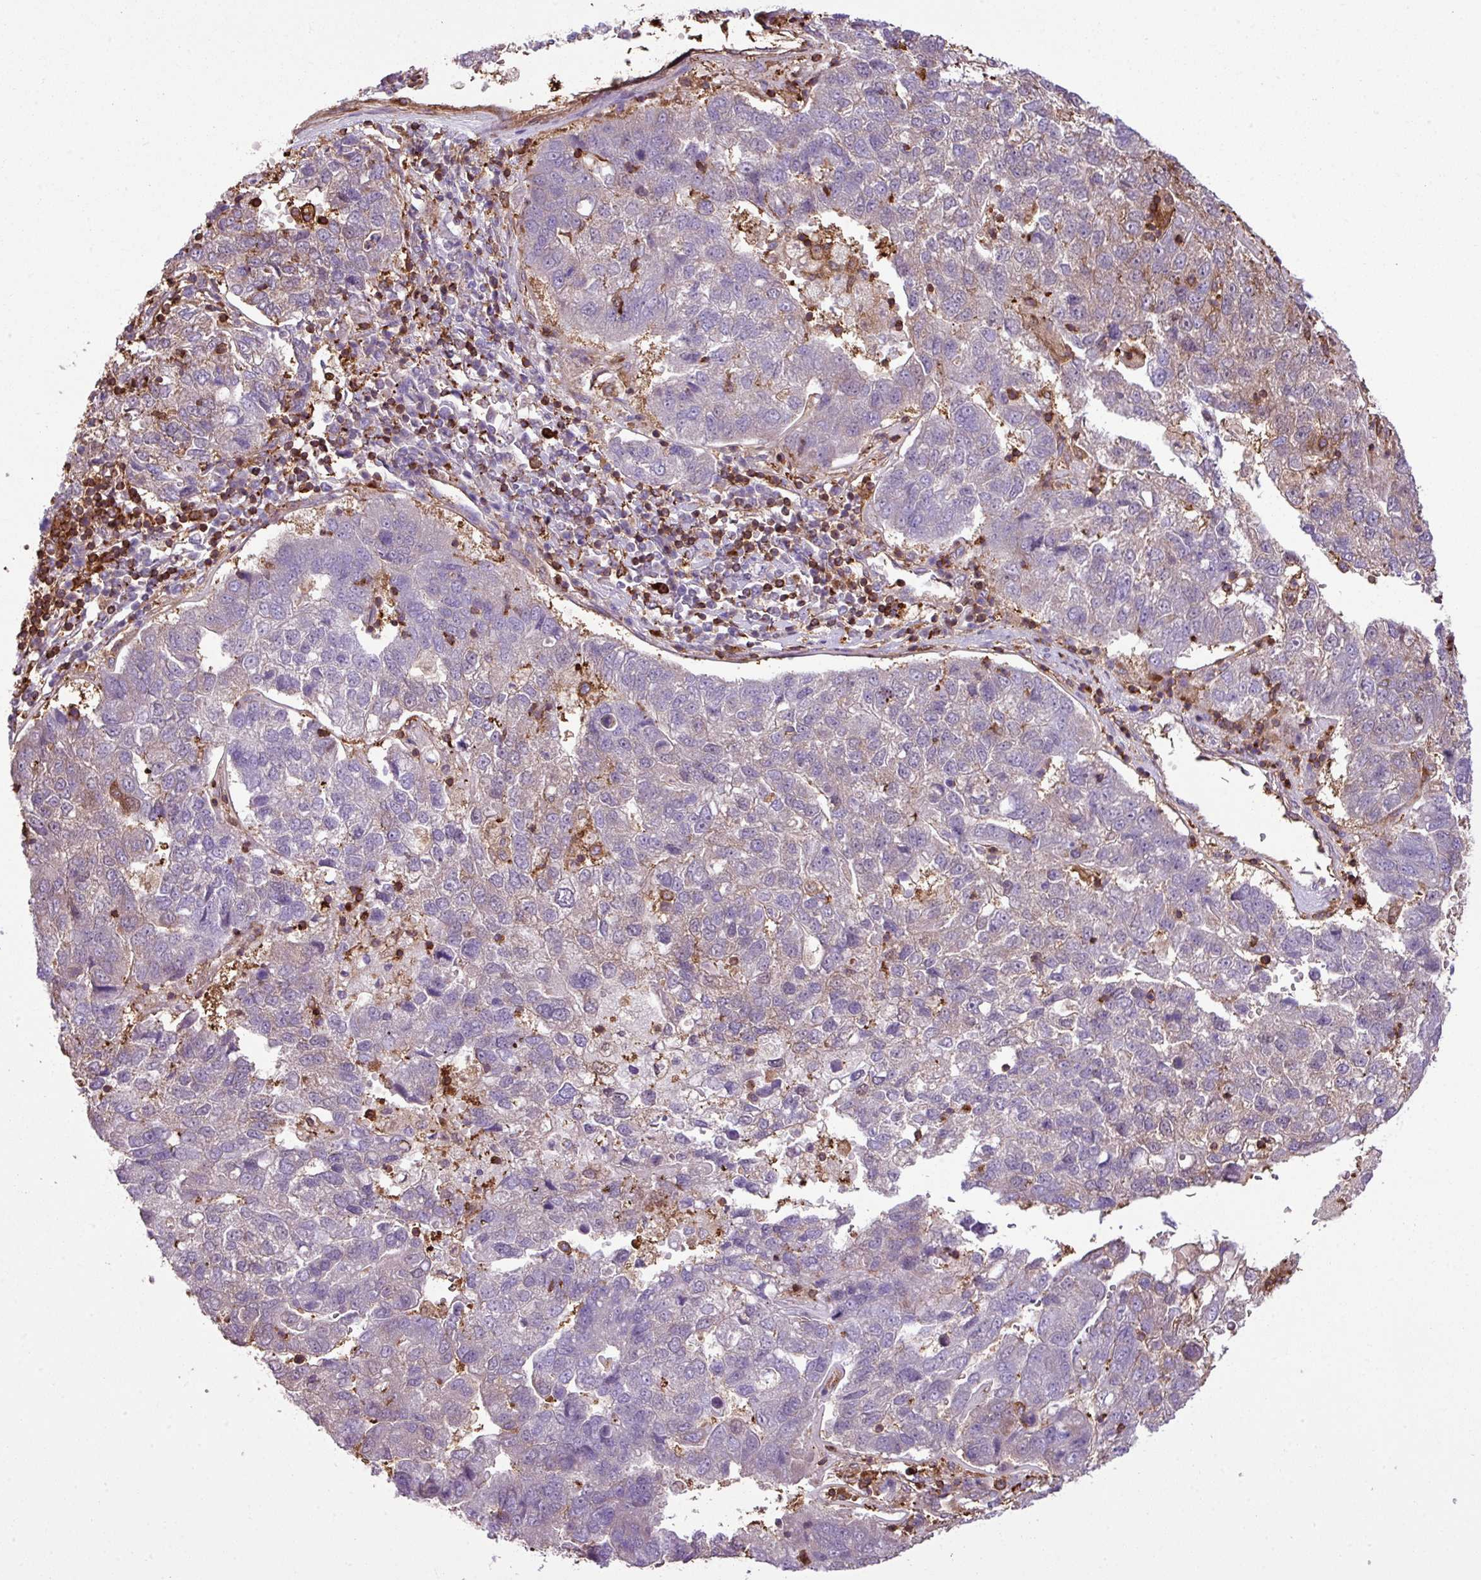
{"staining": {"intensity": "negative", "quantity": "none", "location": "none"}, "tissue": "pancreatic cancer", "cell_type": "Tumor cells", "image_type": "cancer", "snomed": [{"axis": "morphology", "description": "Adenocarcinoma, NOS"}, {"axis": "topography", "description": "Pancreas"}], "caption": "Immunohistochemistry photomicrograph of neoplastic tissue: adenocarcinoma (pancreatic) stained with DAB shows no significant protein positivity in tumor cells.", "gene": "PGAP6", "patient": {"sex": "female", "age": 61}}